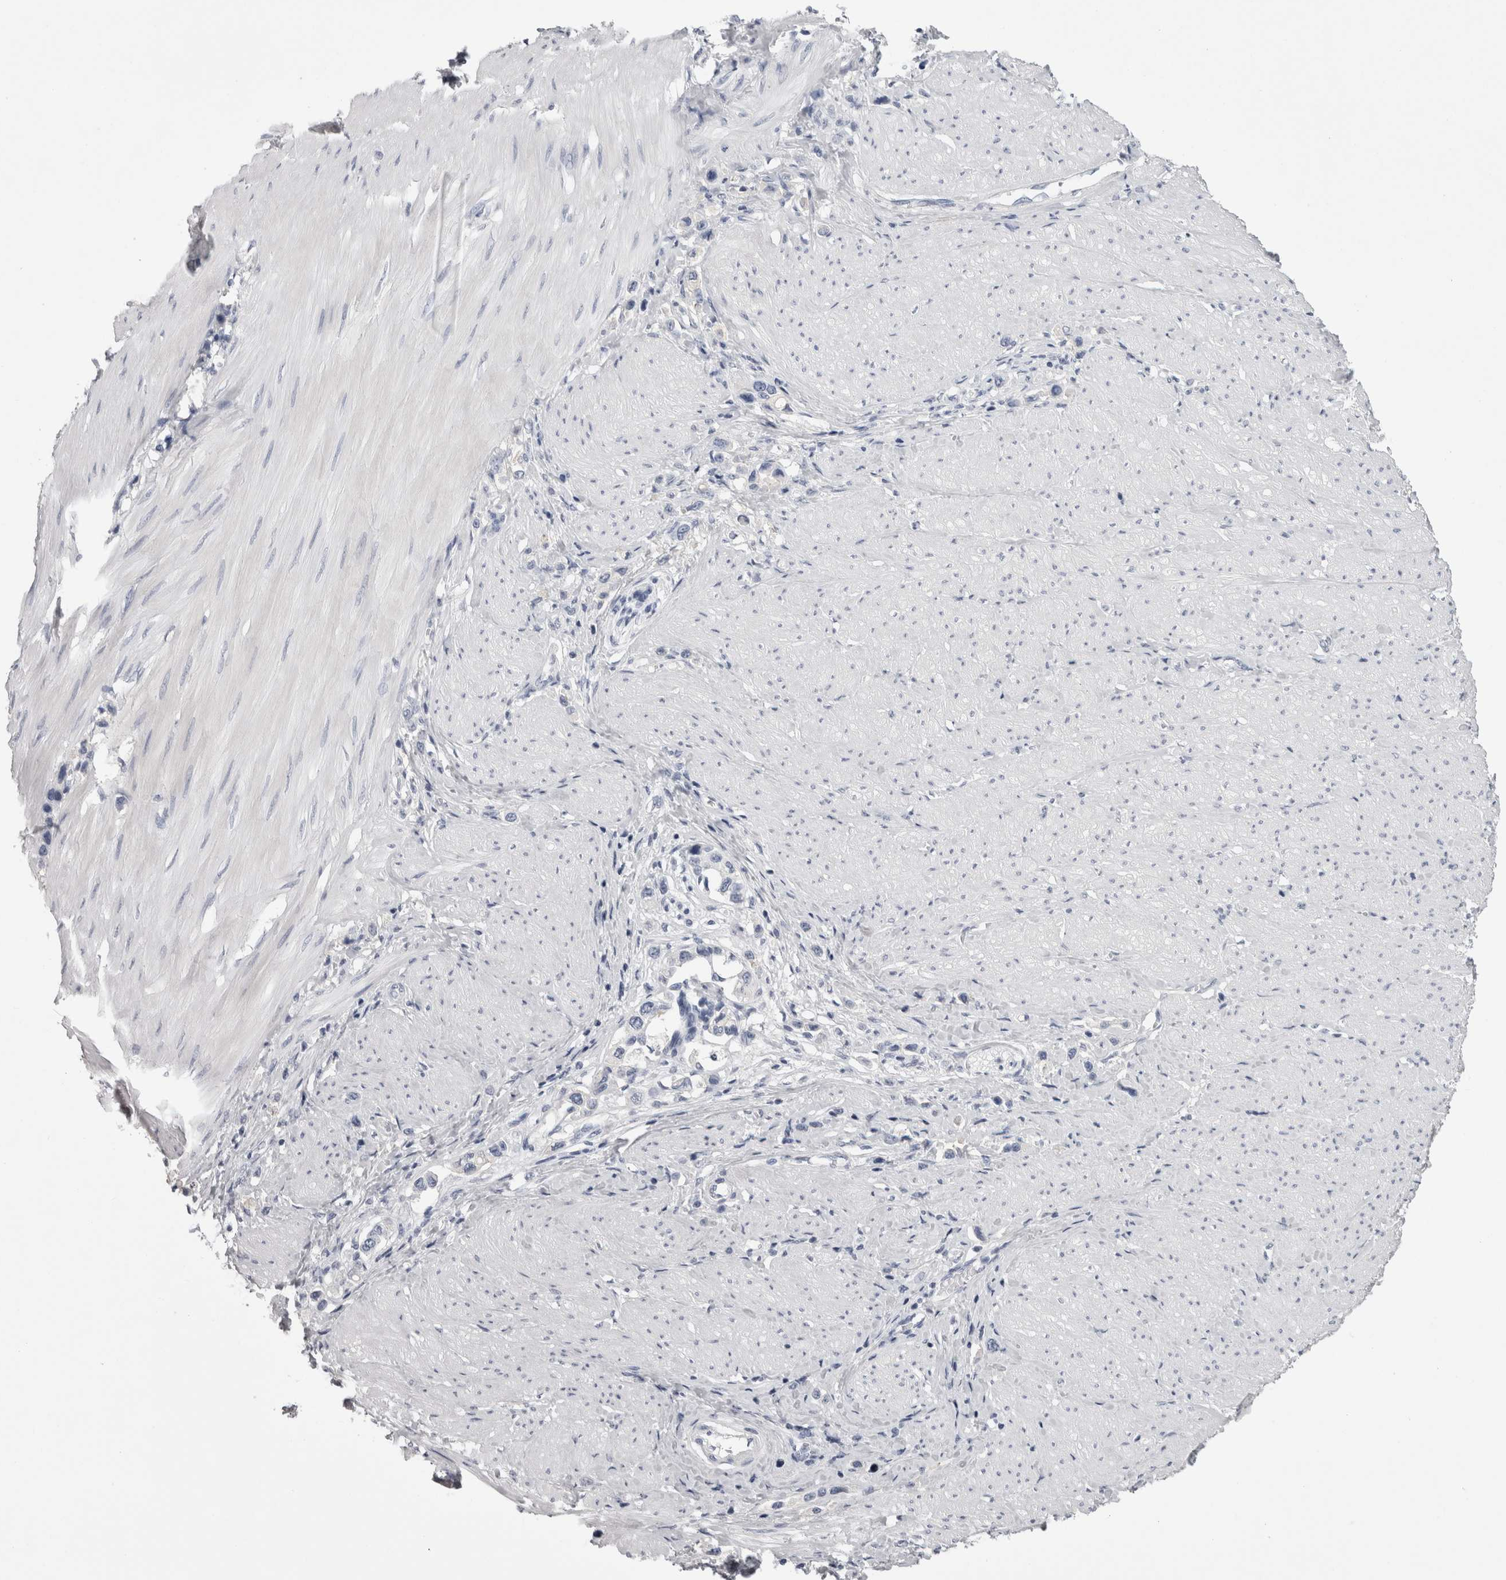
{"staining": {"intensity": "negative", "quantity": "none", "location": "none"}, "tissue": "stomach cancer", "cell_type": "Tumor cells", "image_type": "cancer", "snomed": [{"axis": "morphology", "description": "Adenocarcinoma, NOS"}, {"axis": "topography", "description": "Stomach"}], "caption": "This is a histopathology image of immunohistochemistry (IHC) staining of stomach cancer, which shows no positivity in tumor cells. (Brightfield microscopy of DAB immunohistochemistry at high magnification).", "gene": "AFMID", "patient": {"sex": "female", "age": 65}}